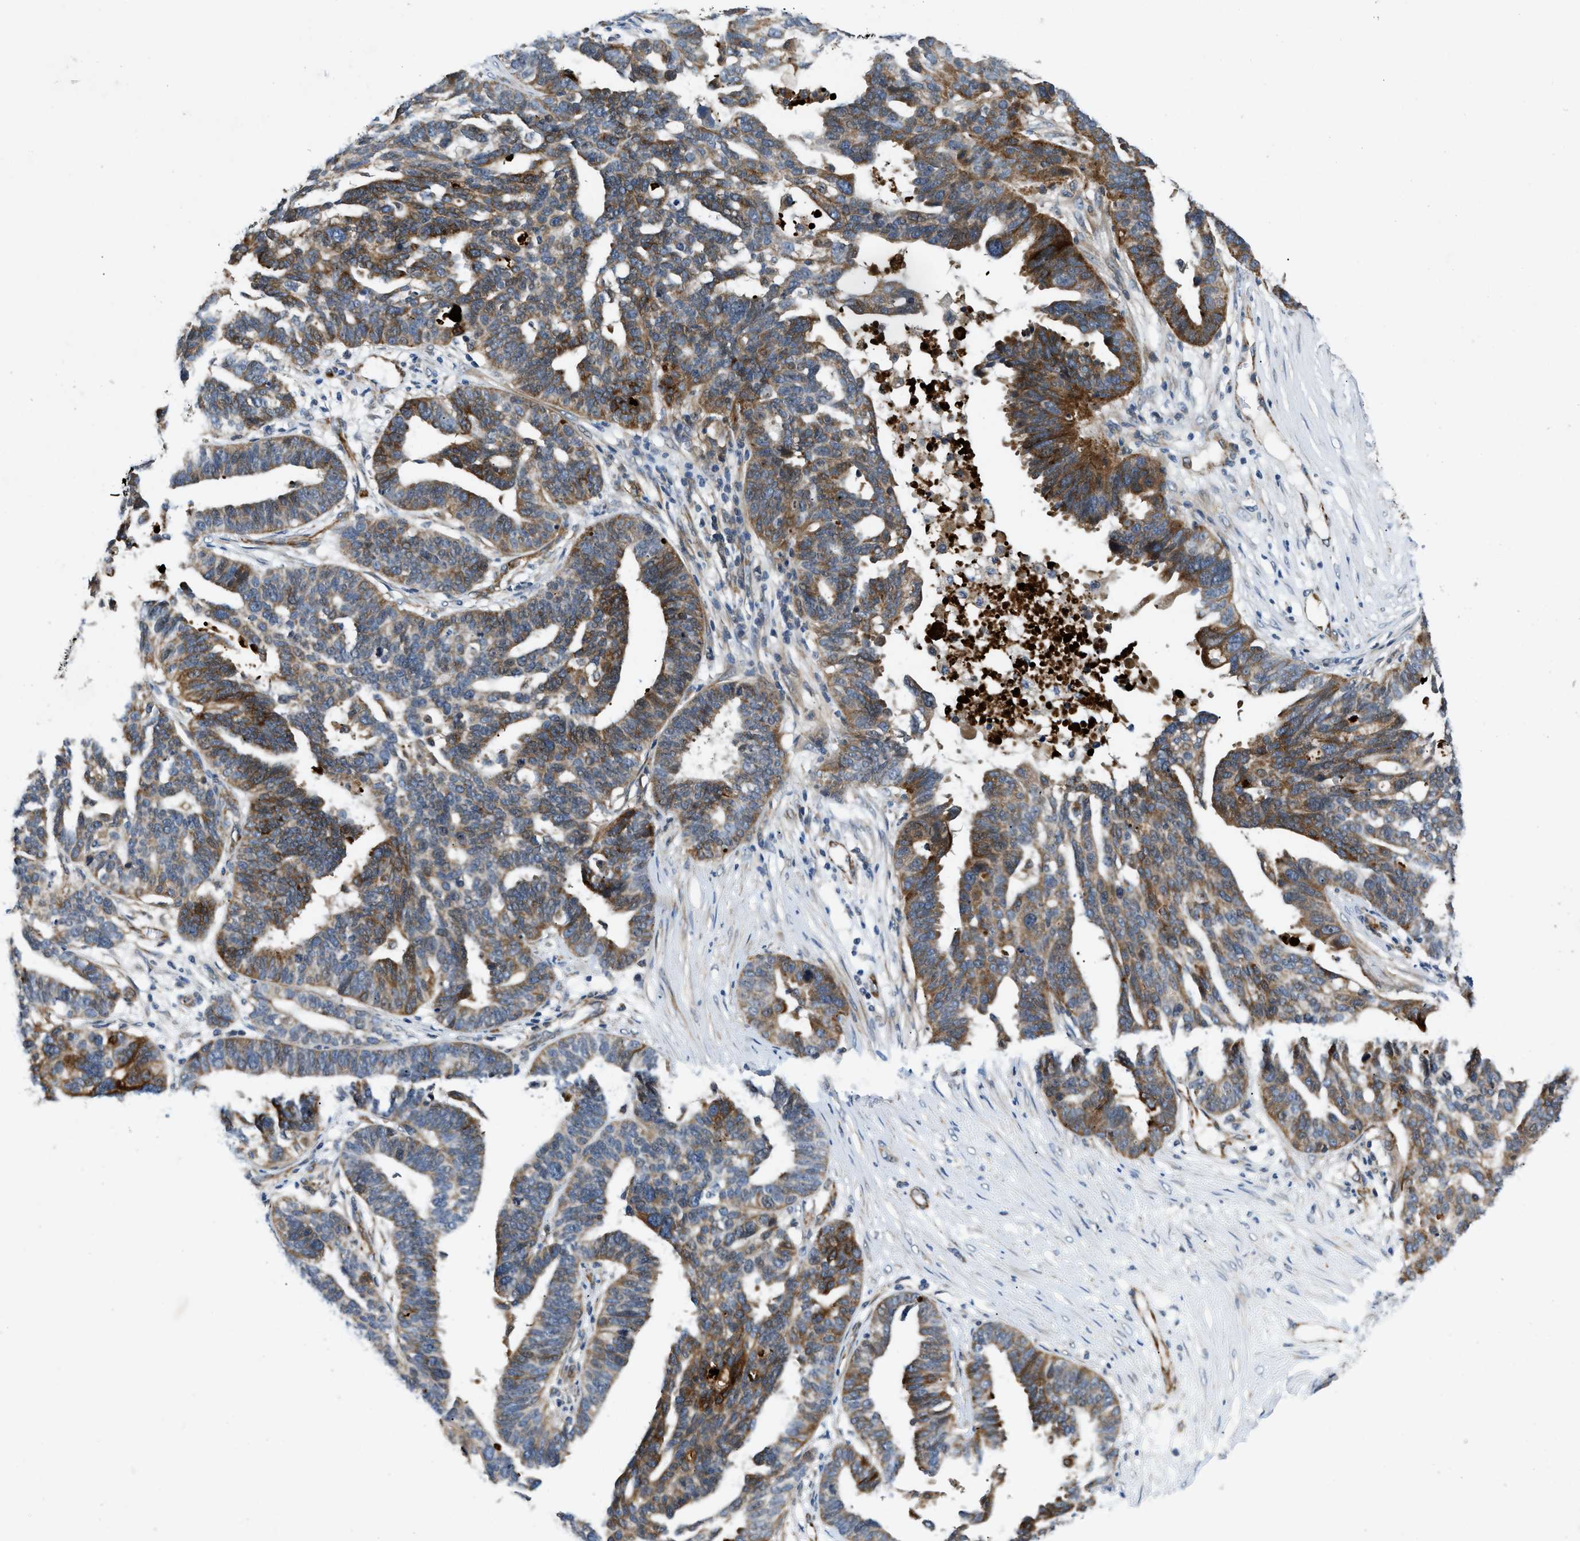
{"staining": {"intensity": "strong", "quantity": "25%-75%", "location": "cytoplasmic/membranous"}, "tissue": "ovarian cancer", "cell_type": "Tumor cells", "image_type": "cancer", "snomed": [{"axis": "morphology", "description": "Cystadenocarcinoma, serous, NOS"}, {"axis": "topography", "description": "Ovary"}], "caption": "A high-resolution photomicrograph shows IHC staining of serous cystadenocarcinoma (ovarian), which demonstrates strong cytoplasmic/membranous expression in approximately 25%-75% of tumor cells.", "gene": "ZNF599", "patient": {"sex": "female", "age": 59}}